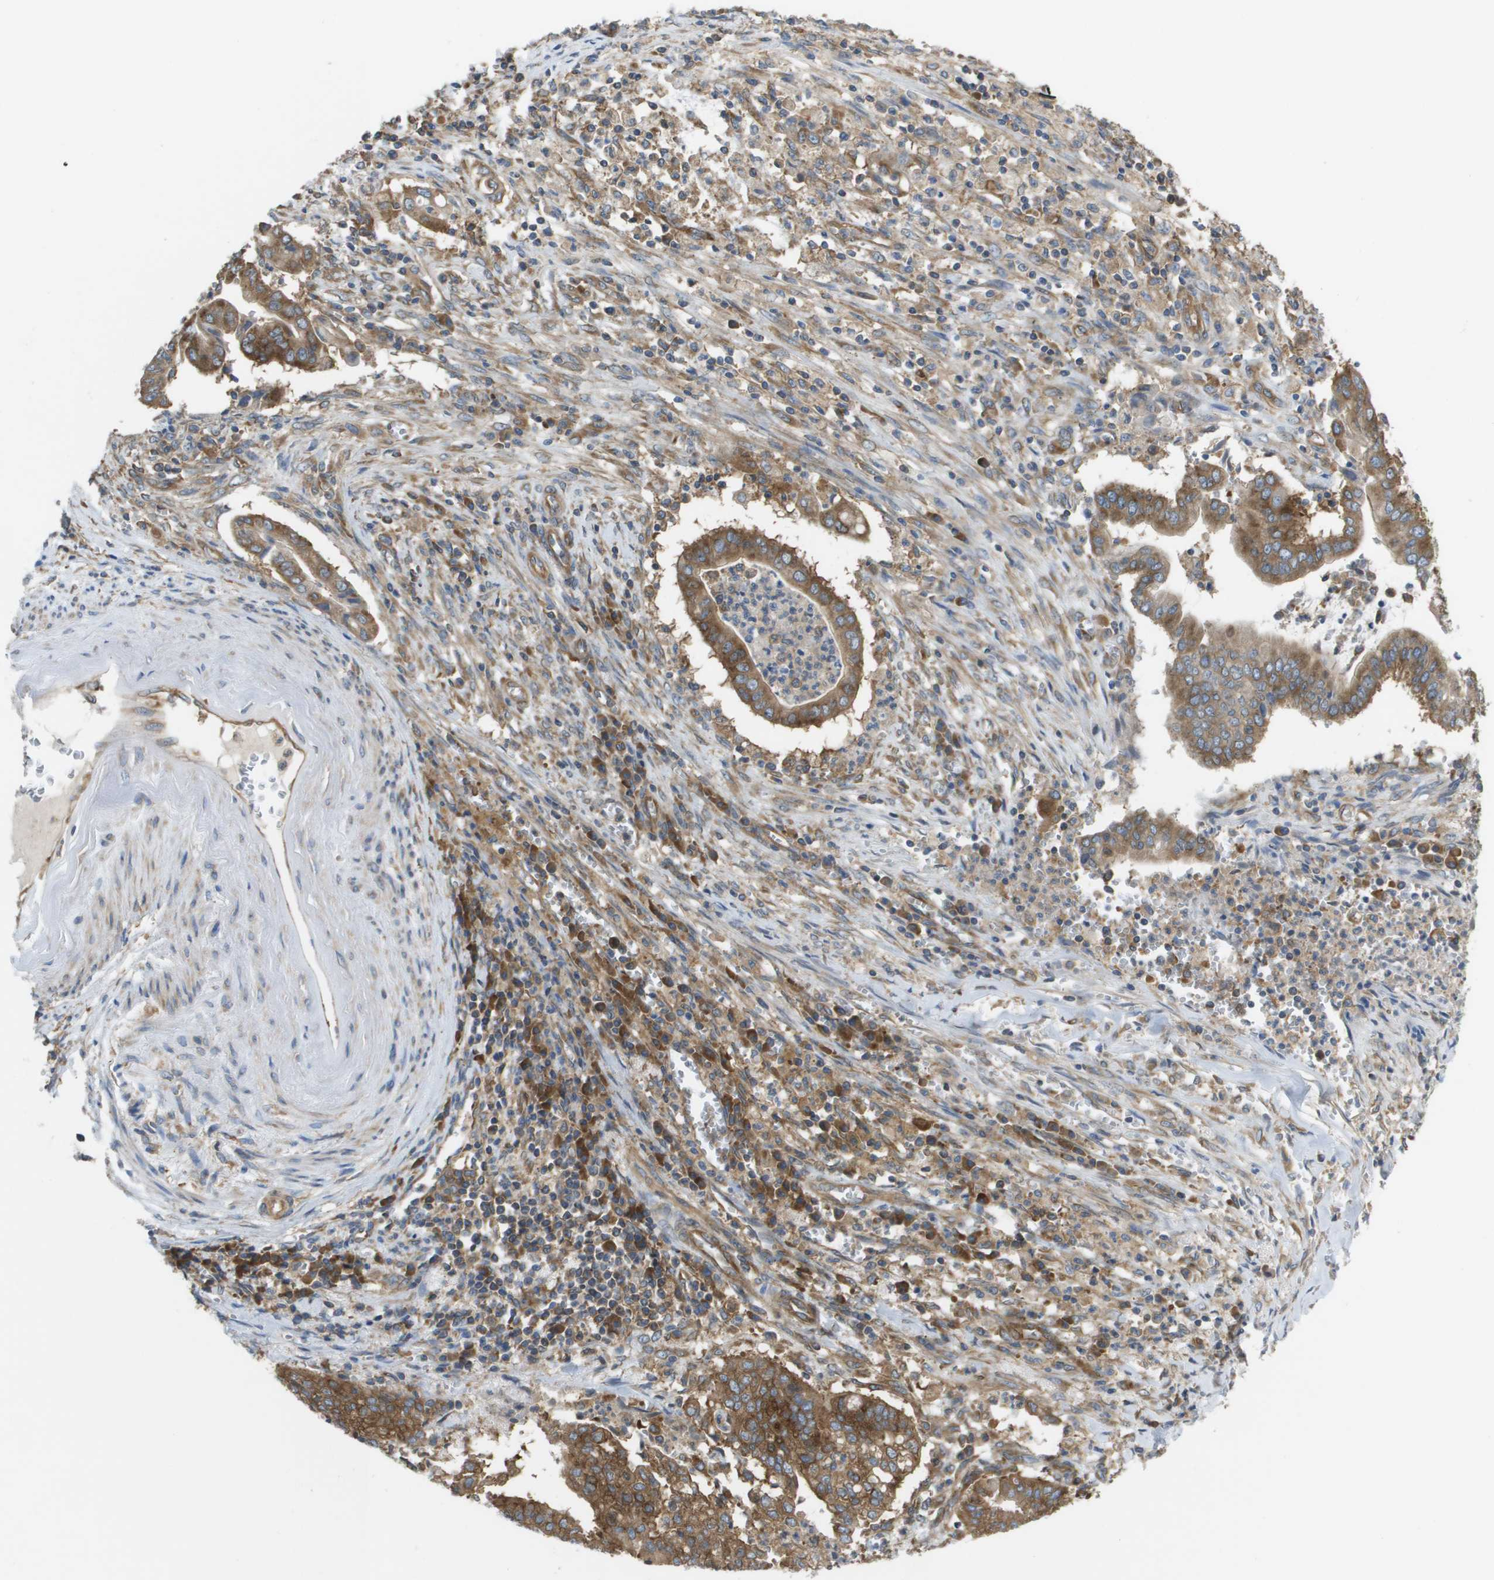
{"staining": {"intensity": "moderate", "quantity": ">75%", "location": "cytoplasmic/membranous"}, "tissue": "cervical cancer", "cell_type": "Tumor cells", "image_type": "cancer", "snomed": [{"axis": "morphology", "description": "Adenocarcinoma, NOS"}, {"axis": "topography", "description": "Cervix"}], "caption": "Immunohistochemistry of human adenocarcinoma (cervical) shows medium levels of moderate cytoplasmic/membranous staining in about >75% of tumor cells. The protein of interest is shown in brown color, while the nuclei are stained blue.", "gene": "EIF4G2", "patient": {"sex": "female", "age": 44}}